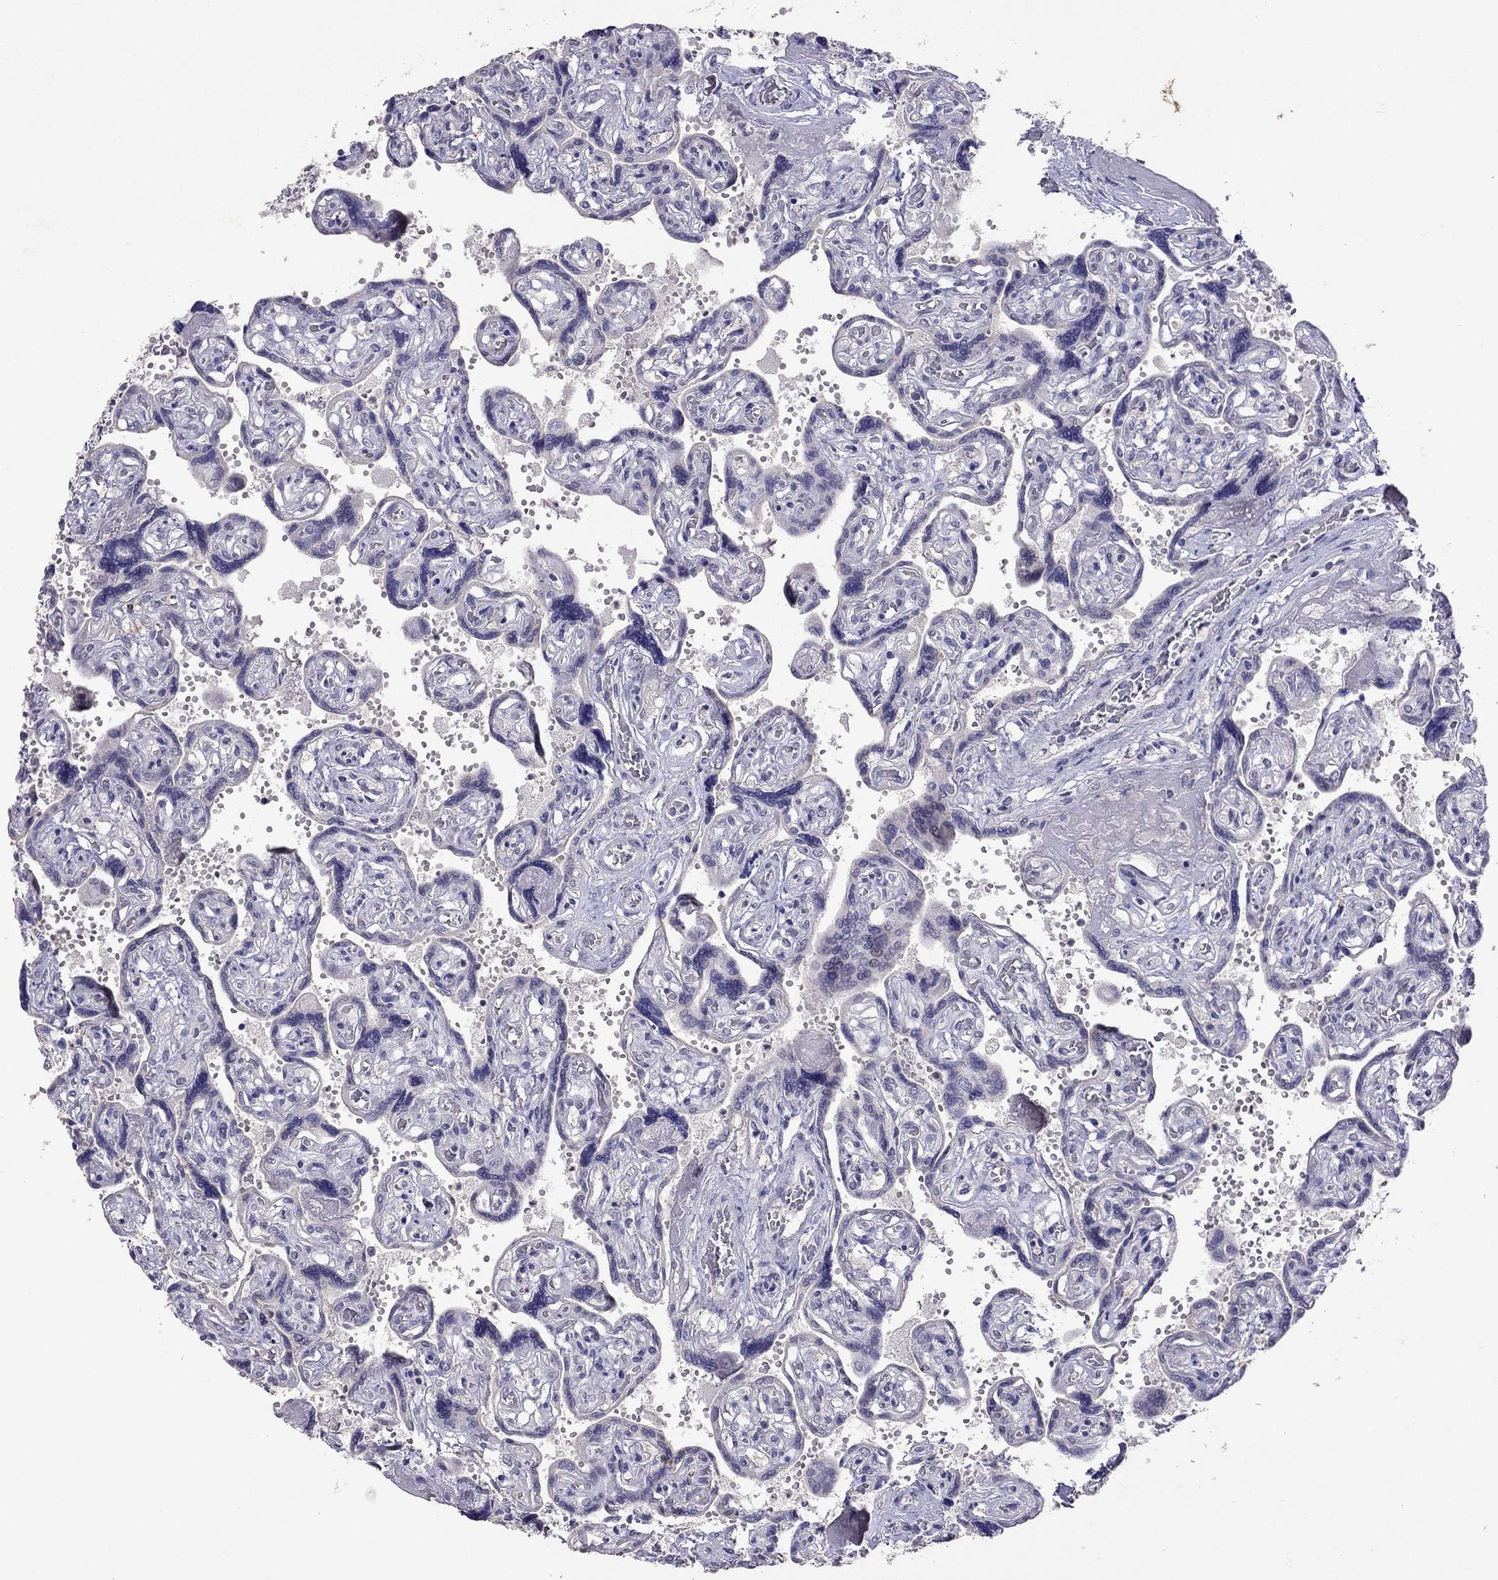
{"staining": {"intensity": "negative", "quantity": "none", "location": "none"}, "tissue": "placenta", "cell_type": "Decidual cells", "image_type": "normal", "snomed": [{"axis": "morphology", "description": "Normal tissue, NOS"}, {"axis": "topography", "description": "Placenta"}], "caption": "There is no significant expression in decidual cells of placenta.", "gene": "FST", "patient": {"sex": "female", "age": 32}}